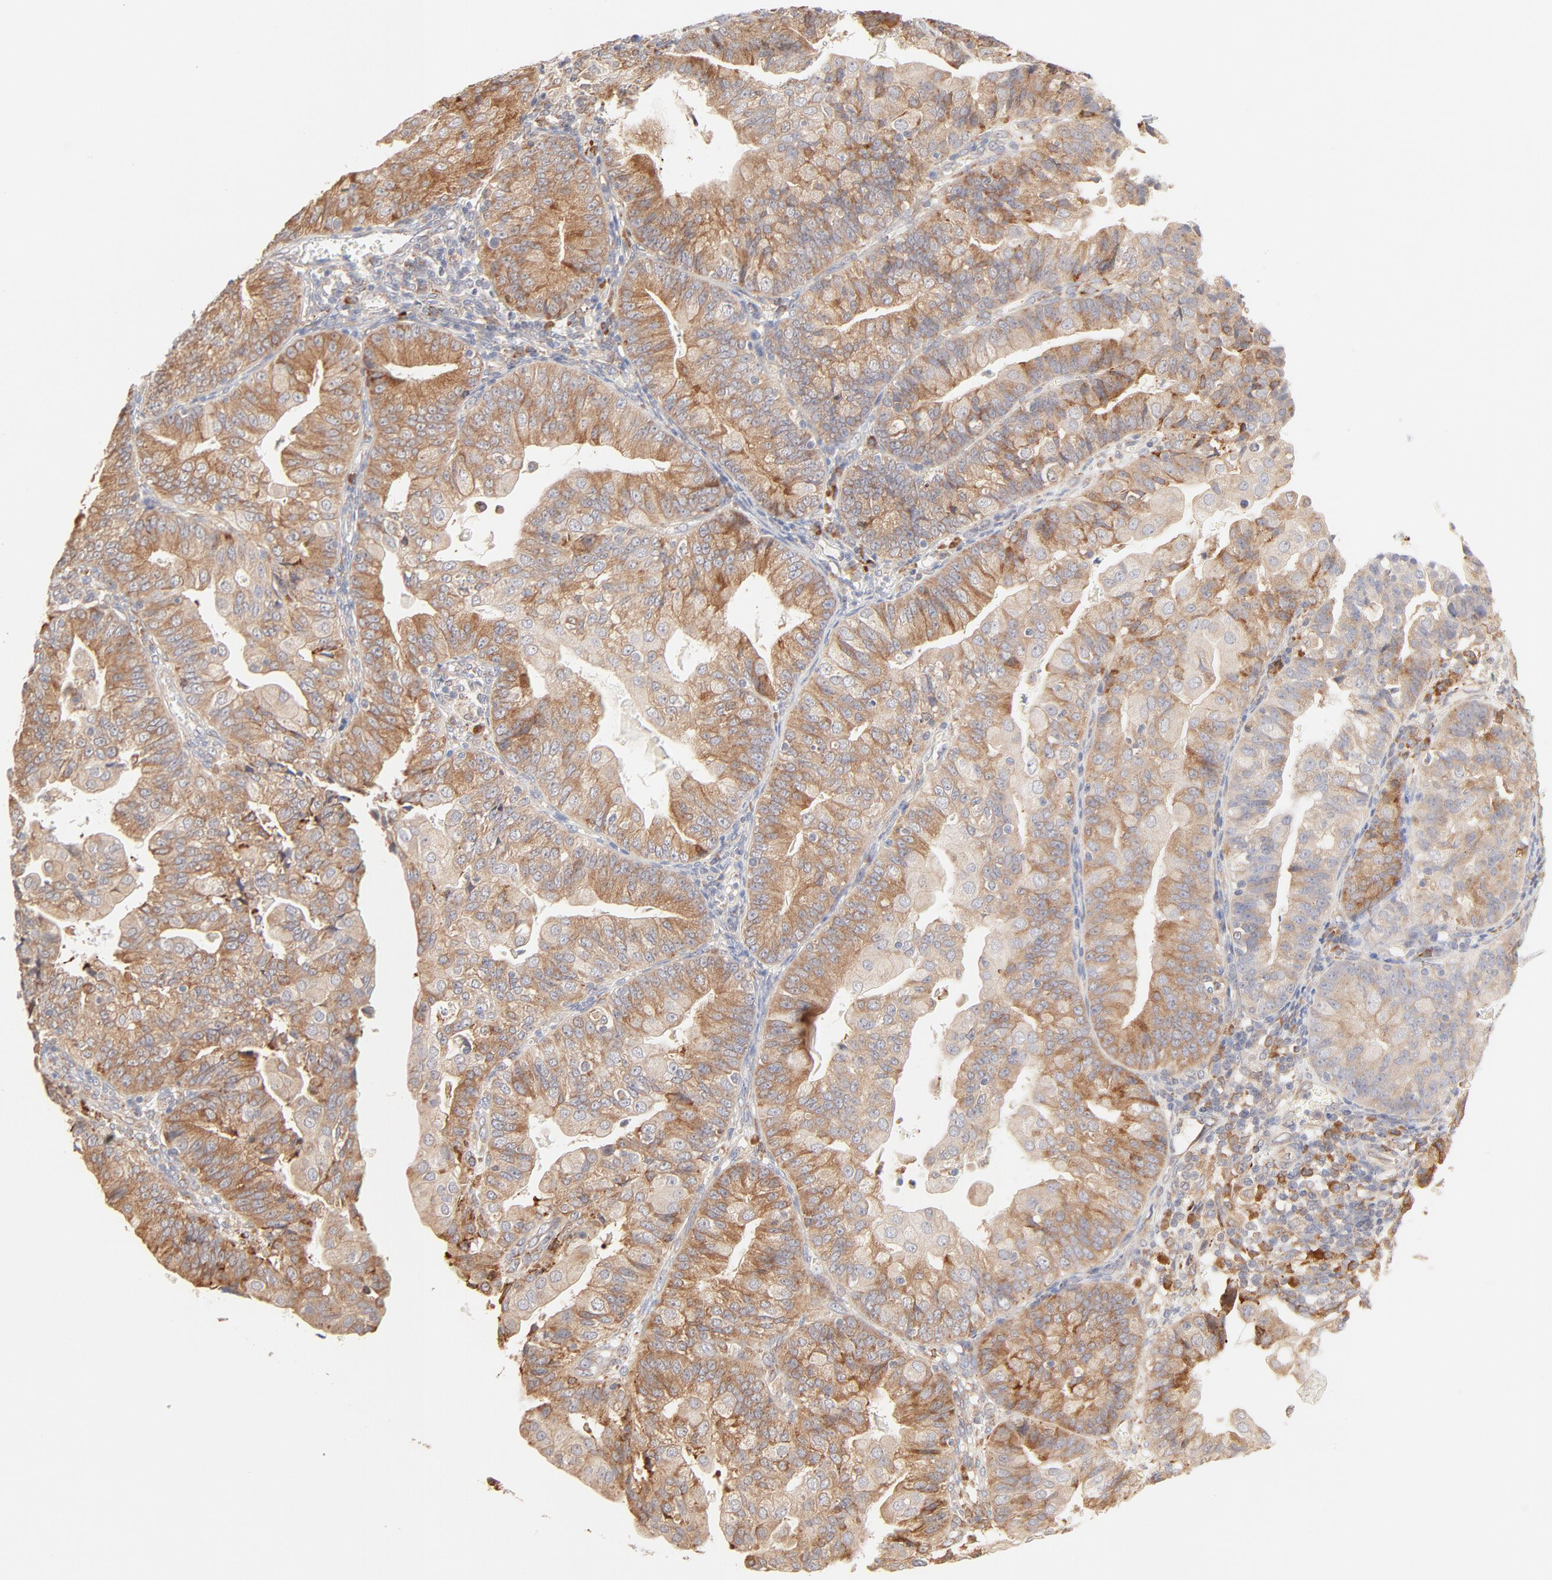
{"staining": {"intensity": "strong", "quantity": ">75%", "location": "cytoplasmic/membranous"}, "tissue": "endometrial cancer", "cell_type": "Tumor cells", "image_type": "cancer", "snomed": [{"axis": "morphology", "description": "Adenocarcinoma, NOS"}, {"axis": "topography", "description": "Endometrium"}], "caption": "Endometrial cancer (adenocarcinoma) stained for a protein demonstrates strong cytoplasmic/membranous positivity in tumor cells.", "gene": "PARP12", "patient": {"sex": "female", "age": 56}}